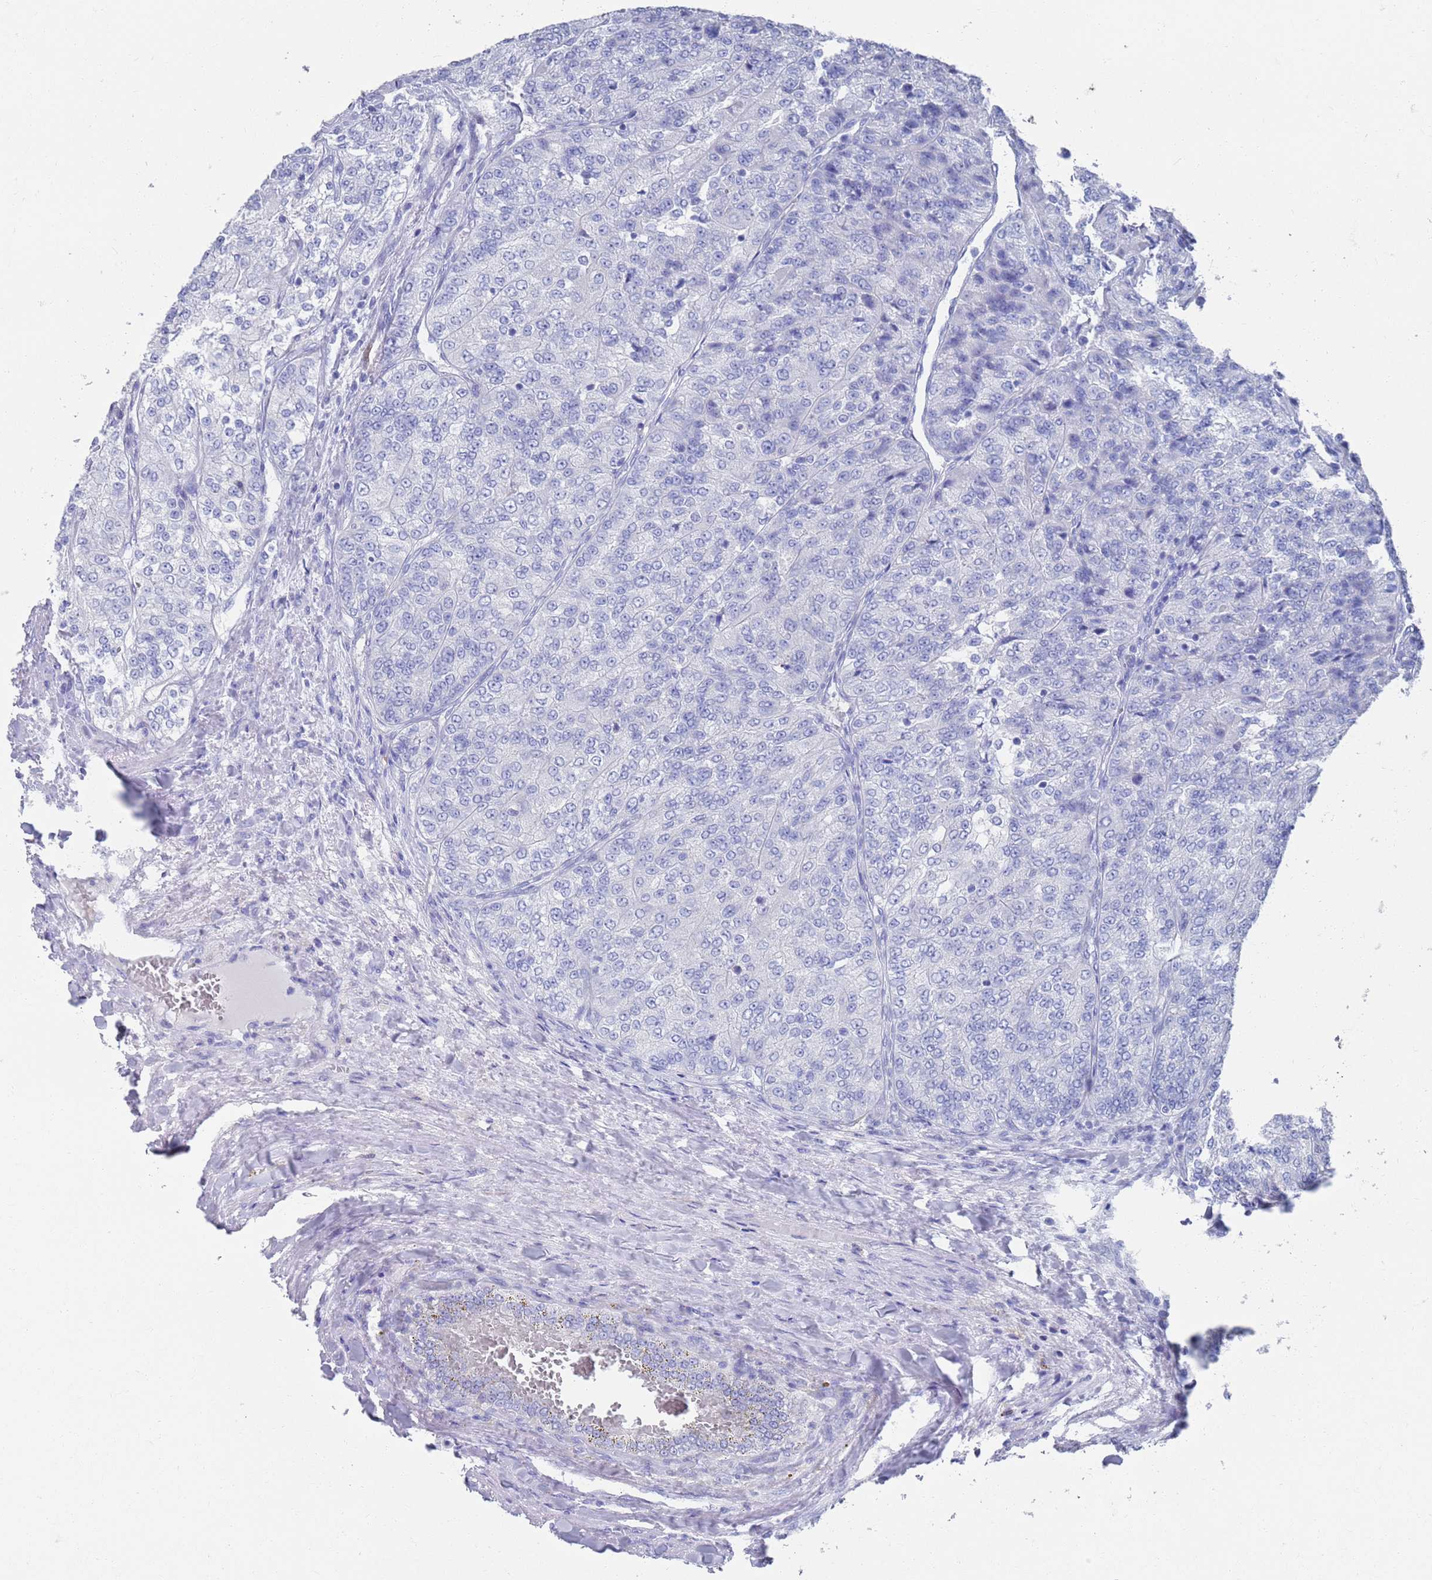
{"staining": {"intensity": "negative", "quantity": "none", "location": "none"}, "tissue": "renal cancer", "cell_type": "Tumor cells", "image_type": "cancer", "snomed": [{"axis": "morphology", "description": "Adenocarcinoma, NOS"}, {"axis": "topography", "description": "Kidney"}], "caption": "High power microscopy micrograph of an immunohistochemistry (IHC) histopathology image of renal cancer (adenocarcinoma), revealing no significant staining in tumor cells.", "gene": "MTMR2", "patient": {"sex": "female", "age": 63}}